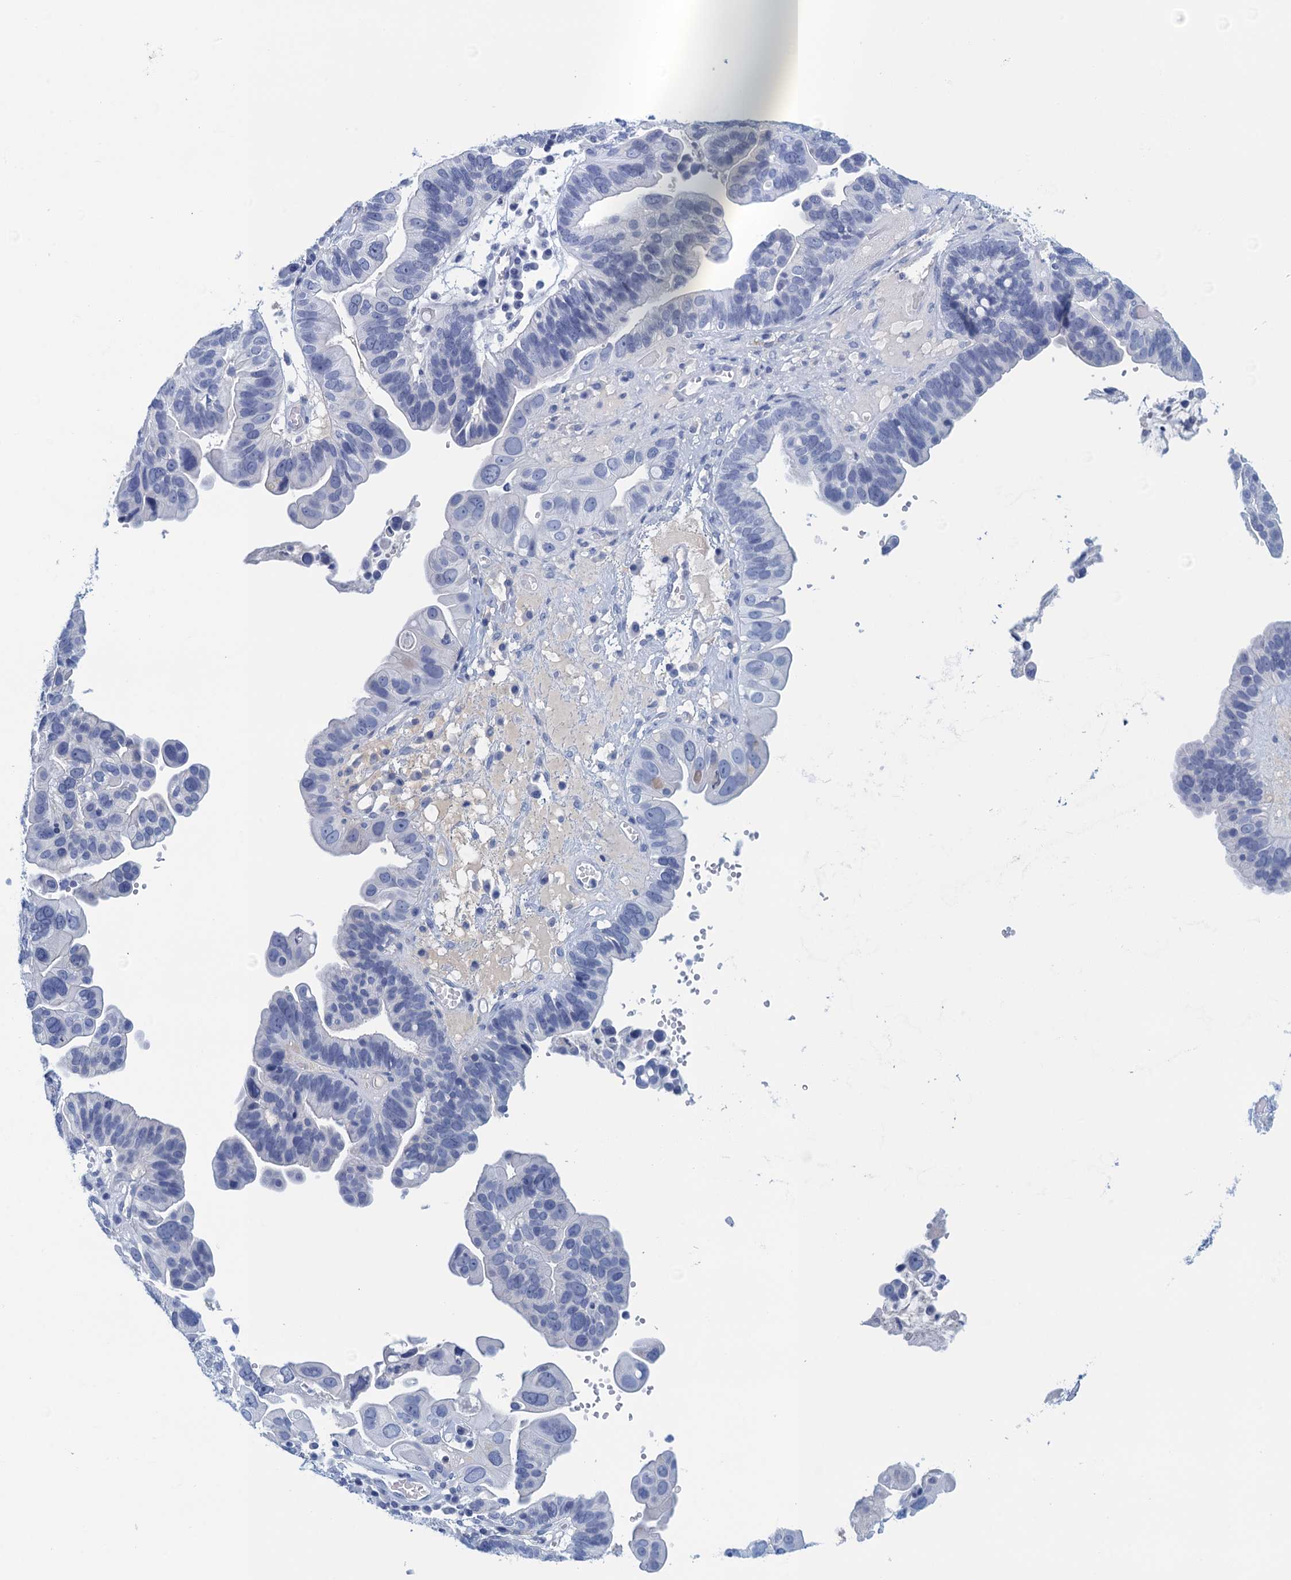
{"staining": {"intensity": "negative", "quantity": "none", "location": "none"}, "tissue": "ovarian cancer", "cell_type": "Tumor cells", "image_type": "cancer", "snomed": [{"axis": "morphology", "description": "Cystadenocarcinoma, serous, NOS"}, {"axis": "topography", "description": "Ovary"}], "caption": "High power microscopy photomicrograph of an IHC photomicrograph of ovarian cancer, revealing no significant staining in tumor cells.", "gene": "CYP51A1", "patient": {"sex": "female", "age": 56}}